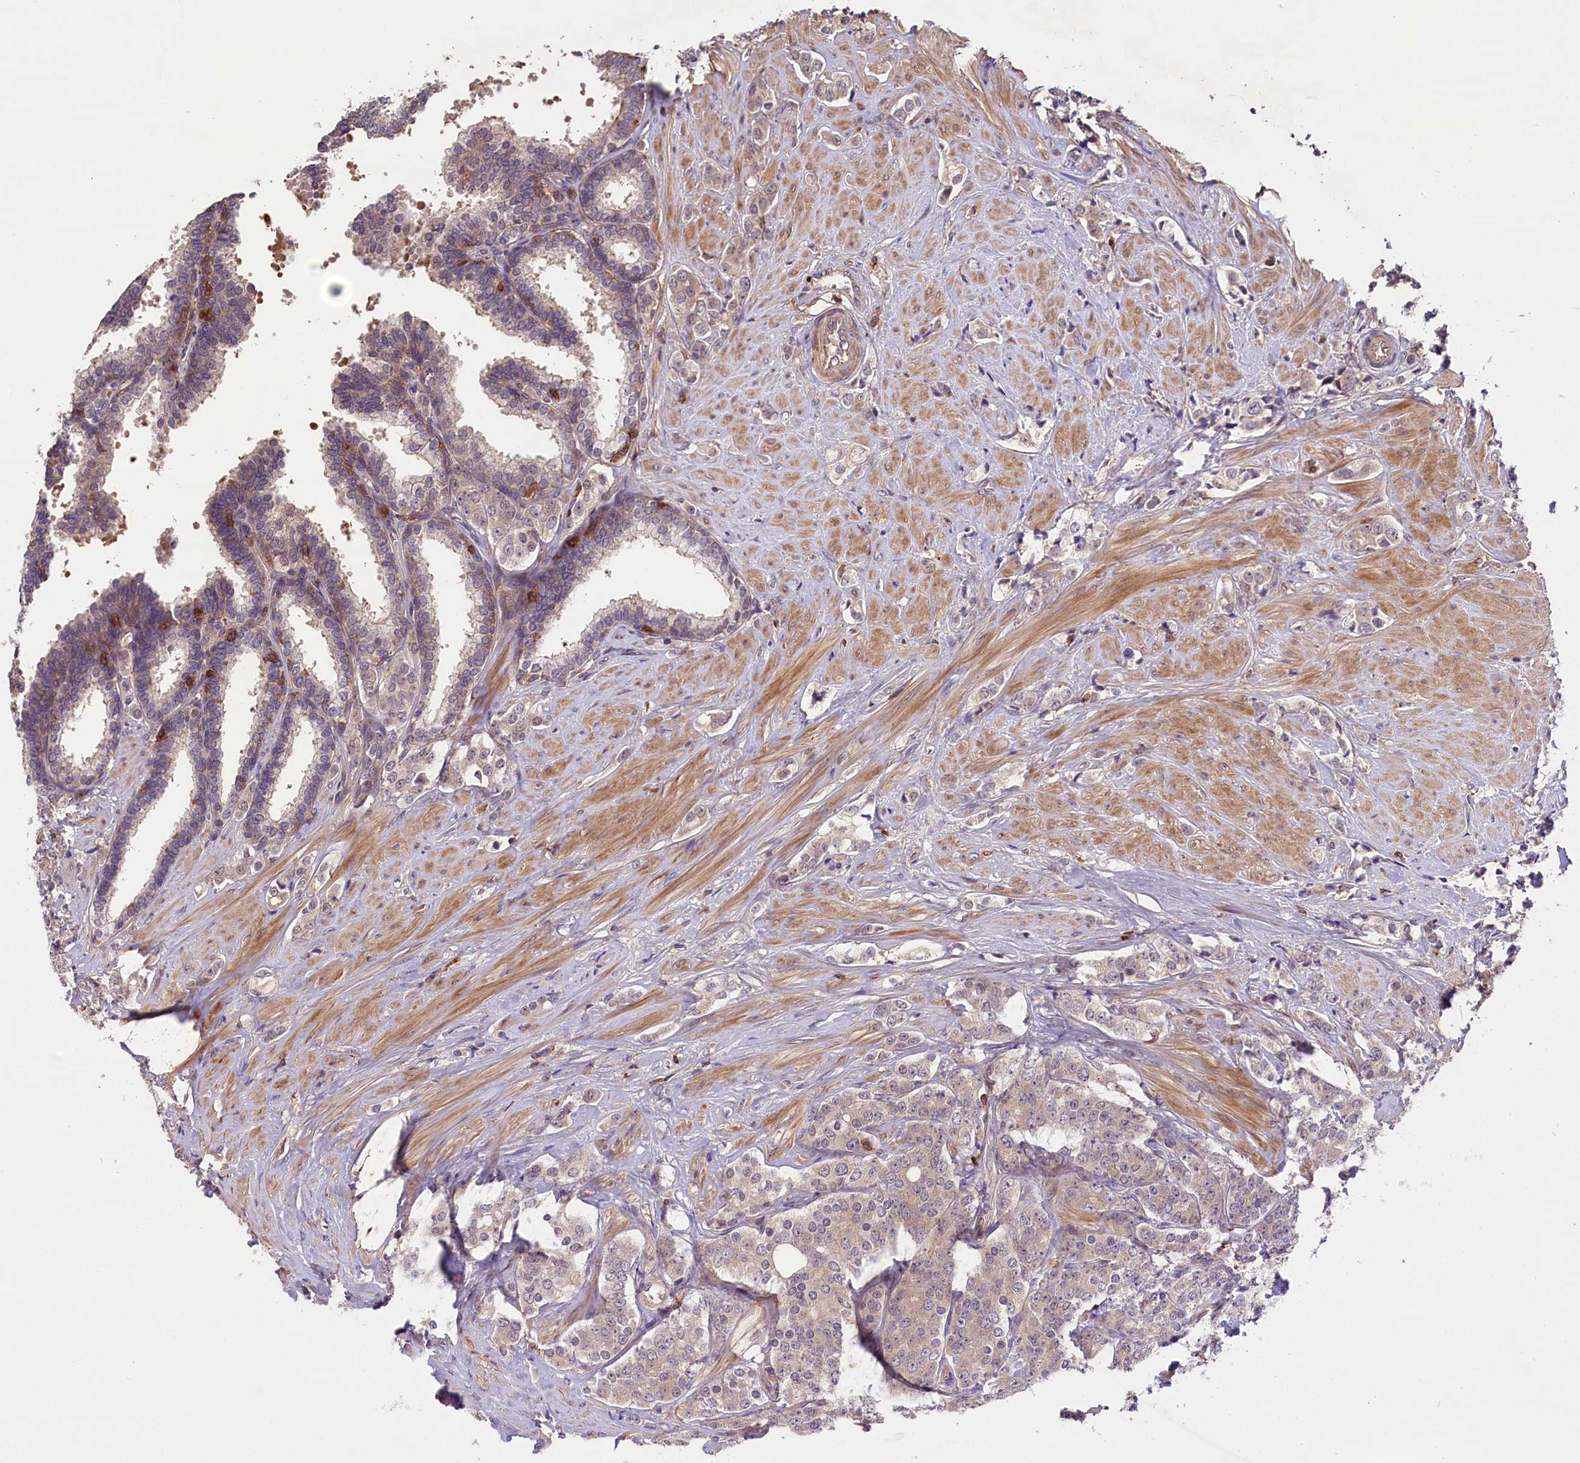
{"staining": {"intensity": "weak", "quantity": "25%-75%", "location": "cytoplasmic/membranous"}, "tissue": "prostate cancer", "cell_type": "Tumor cells", "image_type": "cancer", "snomed": [{"axis": "morphology", "description": "Adenocarcinoma, High grade"}, {"axis": "topography", "description": "Prostate"}], "caption": "Protein analysis of prostate cancer (adenocarcinoma (high-grade)) tissue shows weak cytoplasmic/membranous staining in about 25%-75% of tumor cells.", "gene": "SKIDA1", "patient": {"sex": "male", "age": 62}}